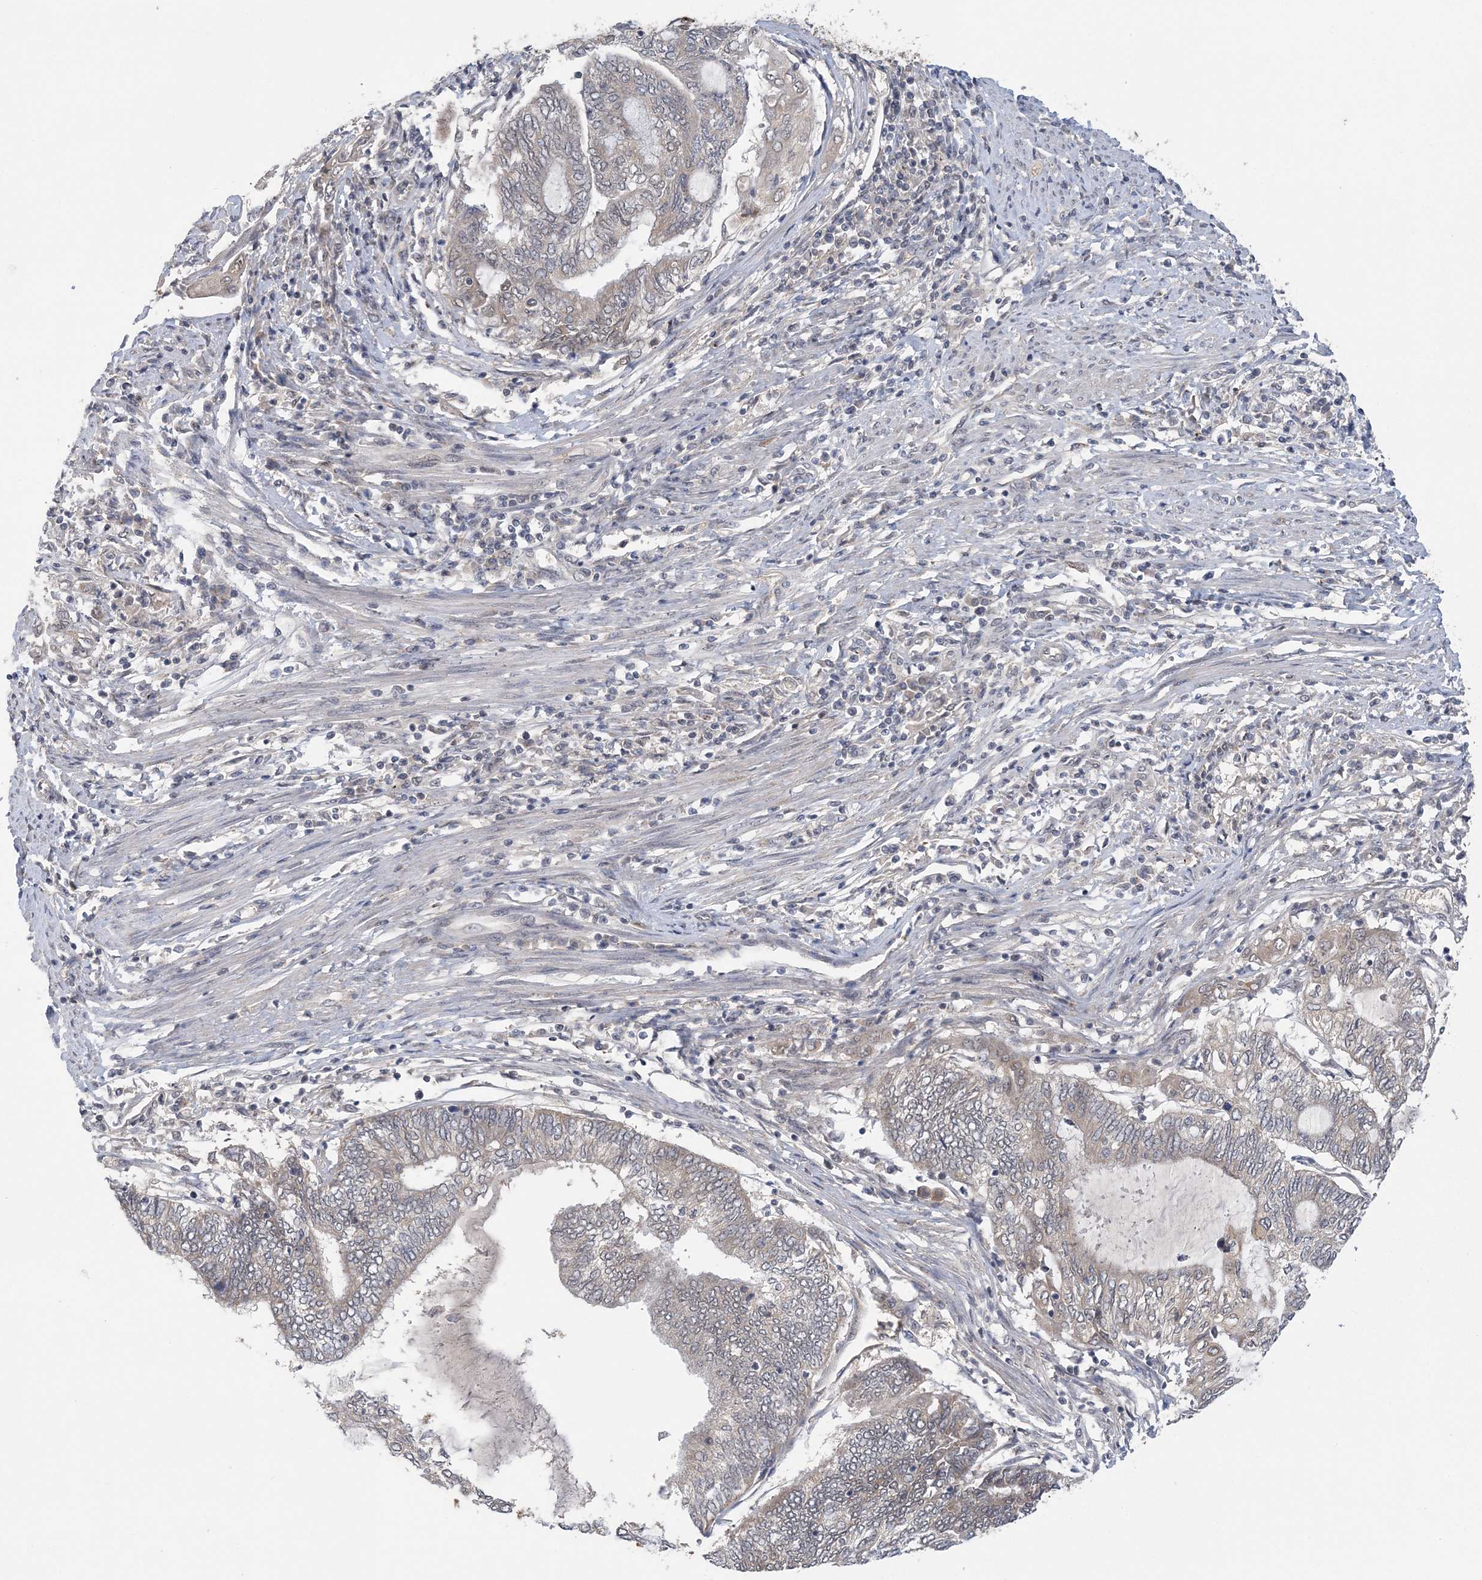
{"staining": {"intensity": "negative", "quantity": "none", "location": "none"}, "tissue": "endometrial cancer", "cell_type": "Tumor cells", "image_type": "cancer", "snomed": [{"axis": "morphology", "description": "Adenocarcinoma, NOS"}, {"axis": "topography", "description": "Uterus"}, {"axis": "topography", "description": "Endometrium"}], "caption": "Immunohistochemical staining of human endometrial adenocarcinoma demonstrates no significant positivity in tumor cells.", "gene": "ZBTB7A", "patient": {"sex": "female", "age": 70}}